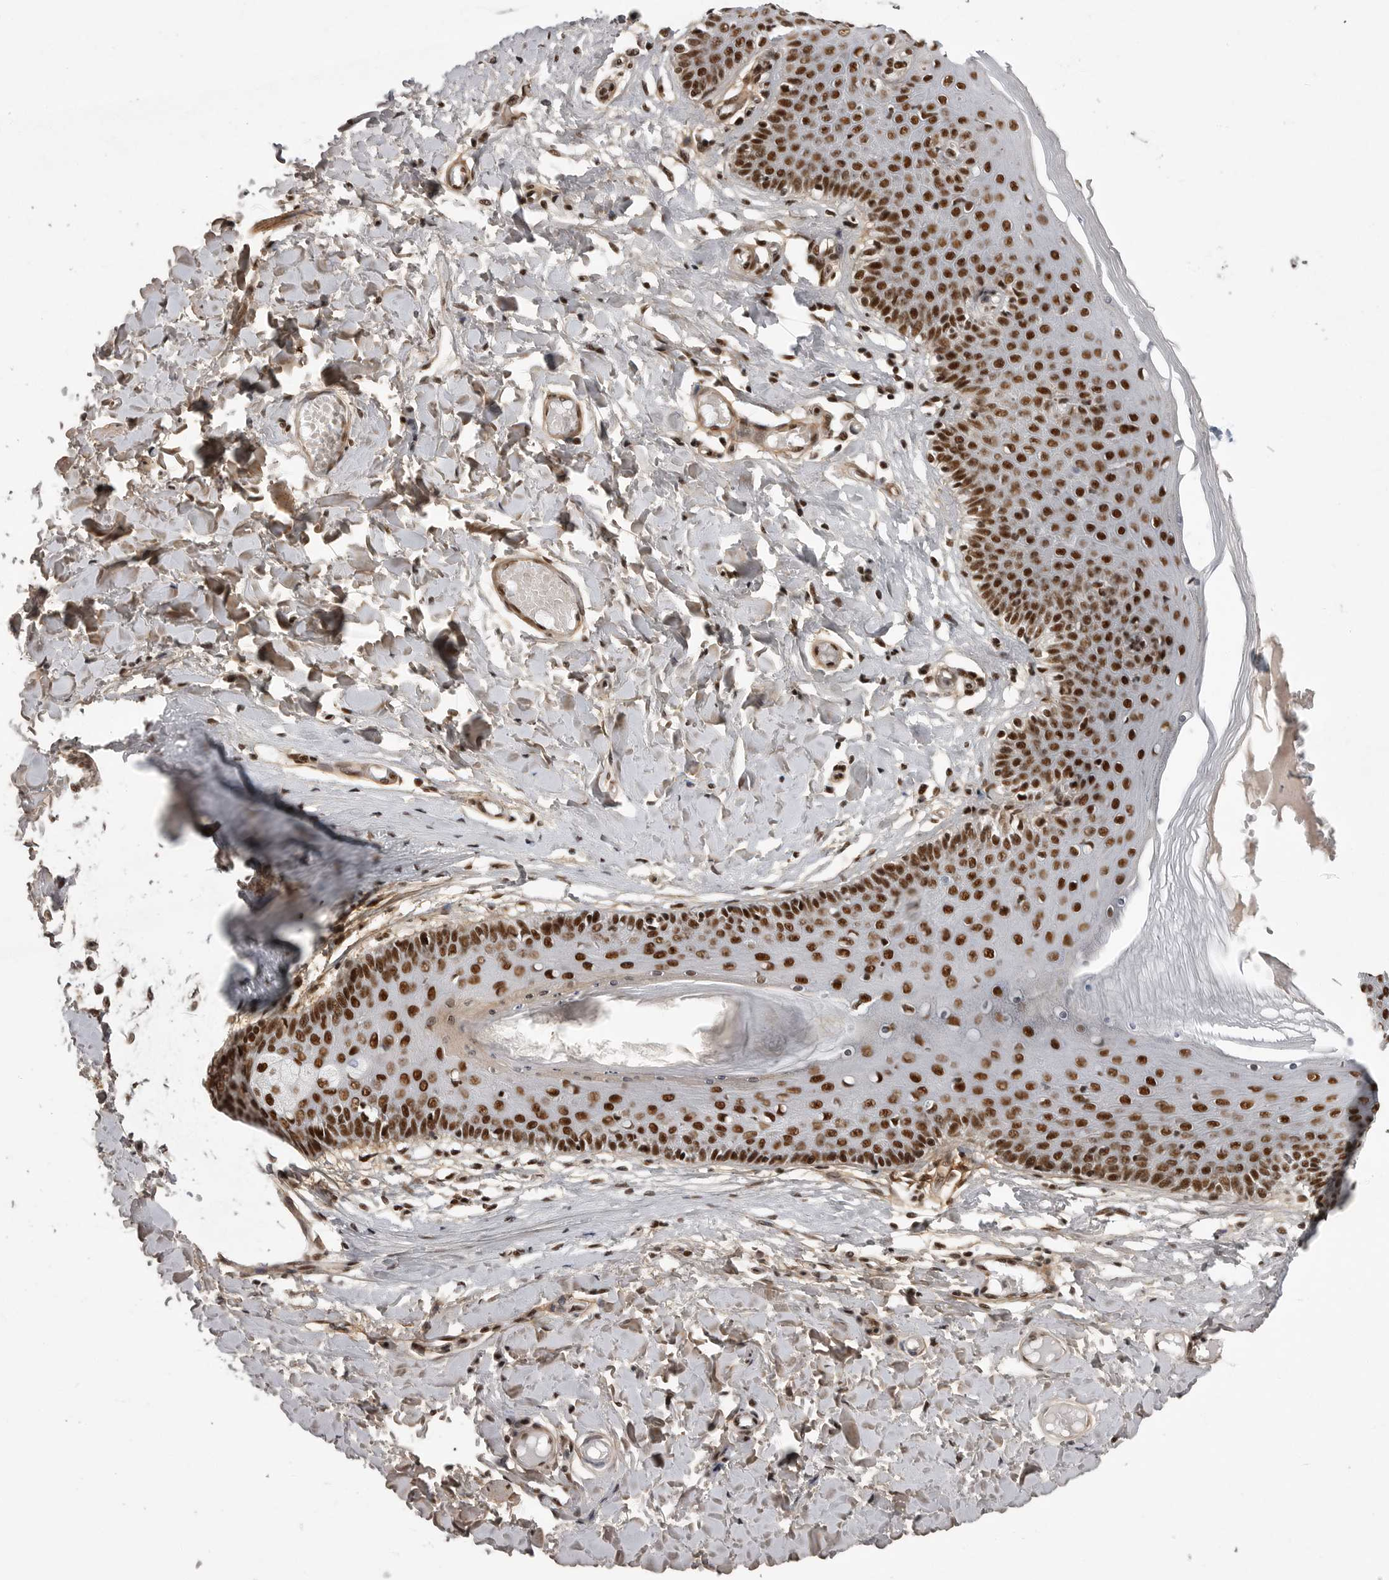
{"staining": {"intensity": "strong", "quantity": ">75%", "location": "nuclear"}, "tissue": "skin", "cell_type": "Epidermal cells", "image_type": "normal", "snomed": [{"axis": "morphology", "description": "Normal tissue, NOS"}, {"axis": "topography", "description": "Vulva"}], "caption": "Immunohistochemistry histopathology image of normal skin stained for a protein (brown), which displays high levels of strong nuclear positivity in about >75% of epidermal cells.", "gene": "PPP1R8", "patient": {"sex": "female", "age": 66}}